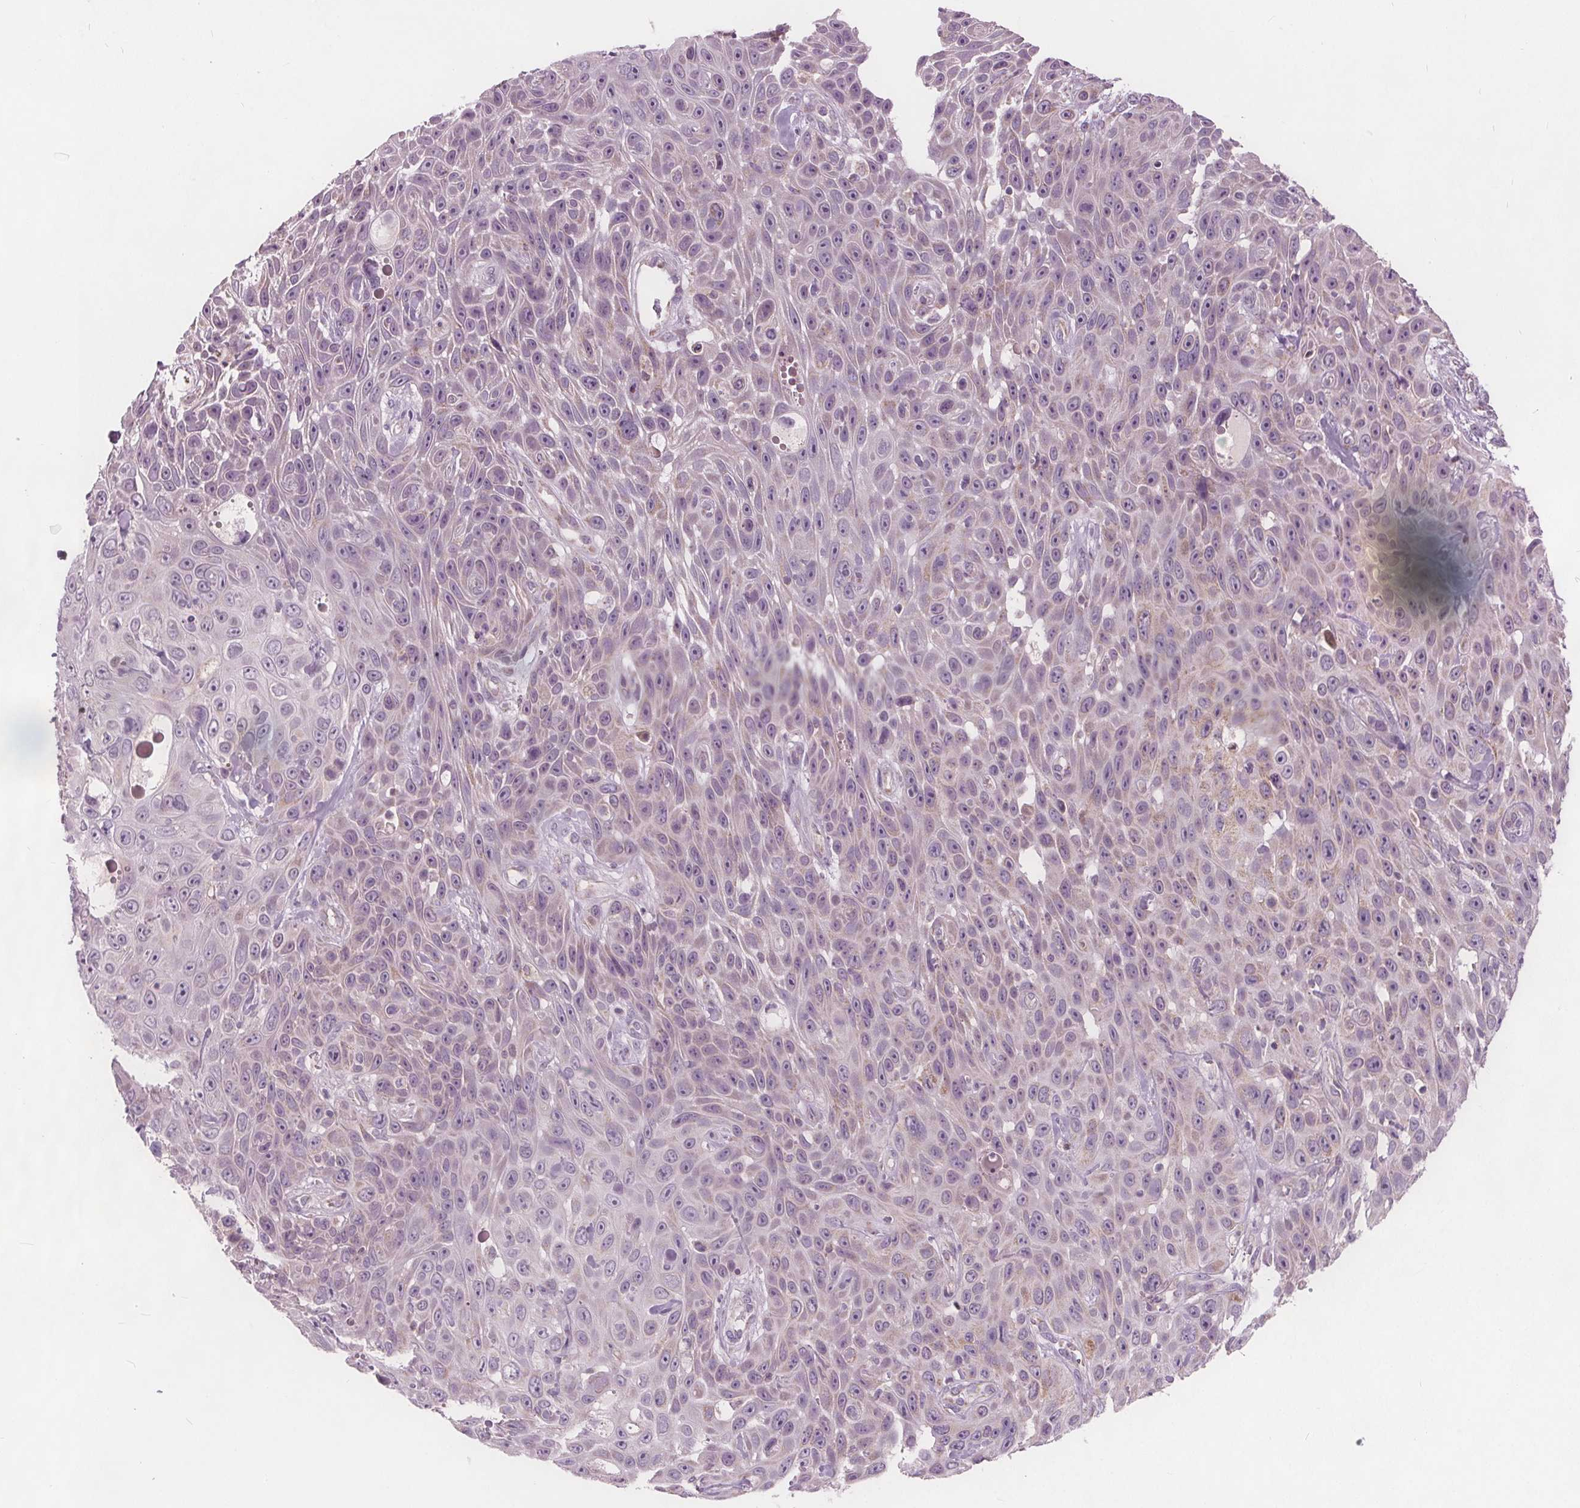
{"staining": {"intensity": "negative", "quantity": "none", "location": "none"}, "tissue": "skin cancer", "cell_type": "Tumor cells", "image_type": "cancer", "snomed": [{"axis": "morphology", "description": "Squamous cell carcinoma, NOS"}, {"axis": "topography", "description": "Skin"}], "caption": "Immunohistochemistry (IHC) of human skin cancer (squamous cell carcinoma) demonstrates no expression in tumor cells.", "gene": "ECI2", "patient": {"sex": "male", "age": 82}}